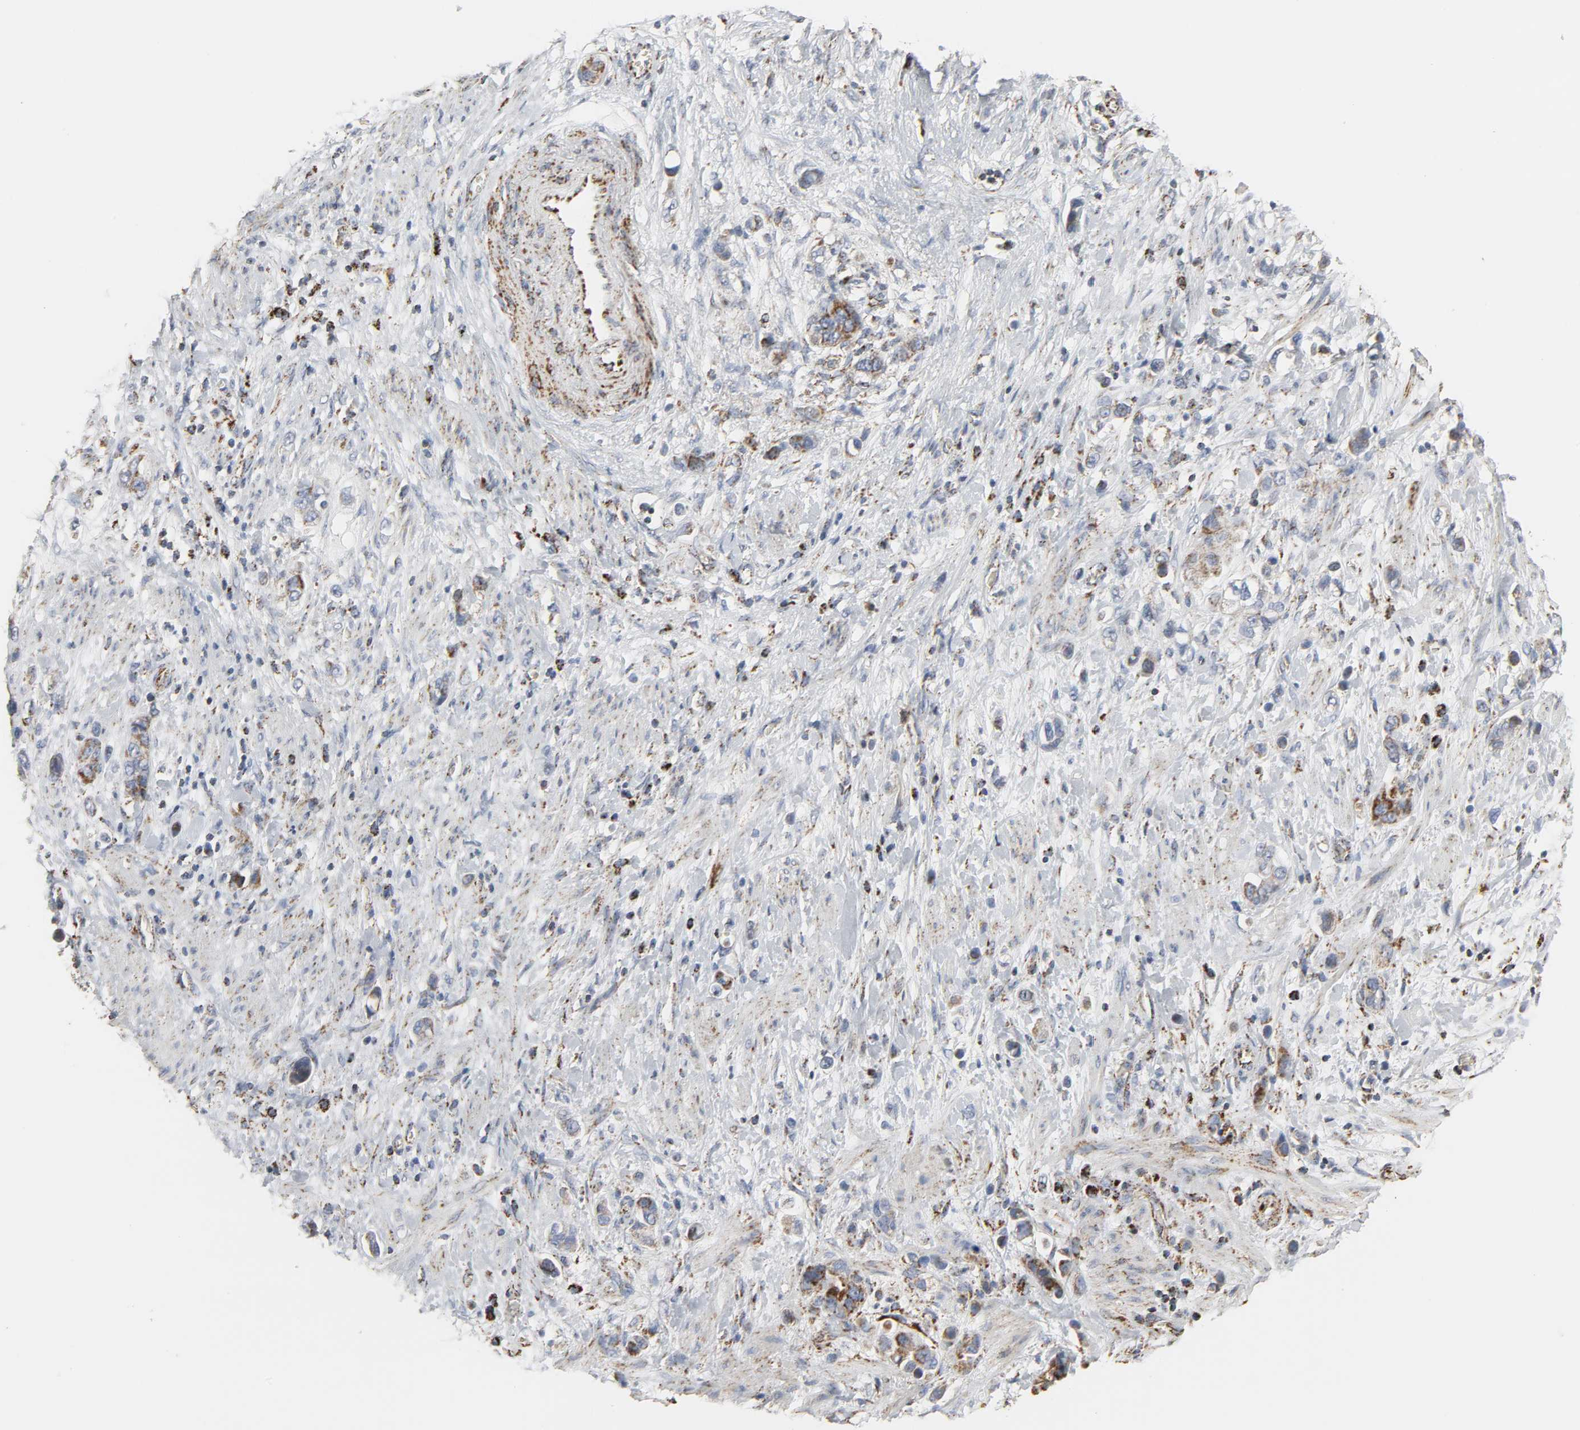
{"staining": {"intensity": "weak", "quantity": "<25%", "location": "cytoplasmic/membranous"}, "tissue": "stomach cancer", "cell_type": "Tumor cells", "image_type": "cancer", "snomed": [{"axis": "morphology", "description": "Adenocarcinoma, NOS"}, {"axis": "topography", "description": "Stomach, lower"}], "caption": "DAB immunohistochemical staining of human stomach cancer displays no significant positivity in tumor cells.", "gene": "ACAT1", "patient": {"sex": "female", "age": 93}}